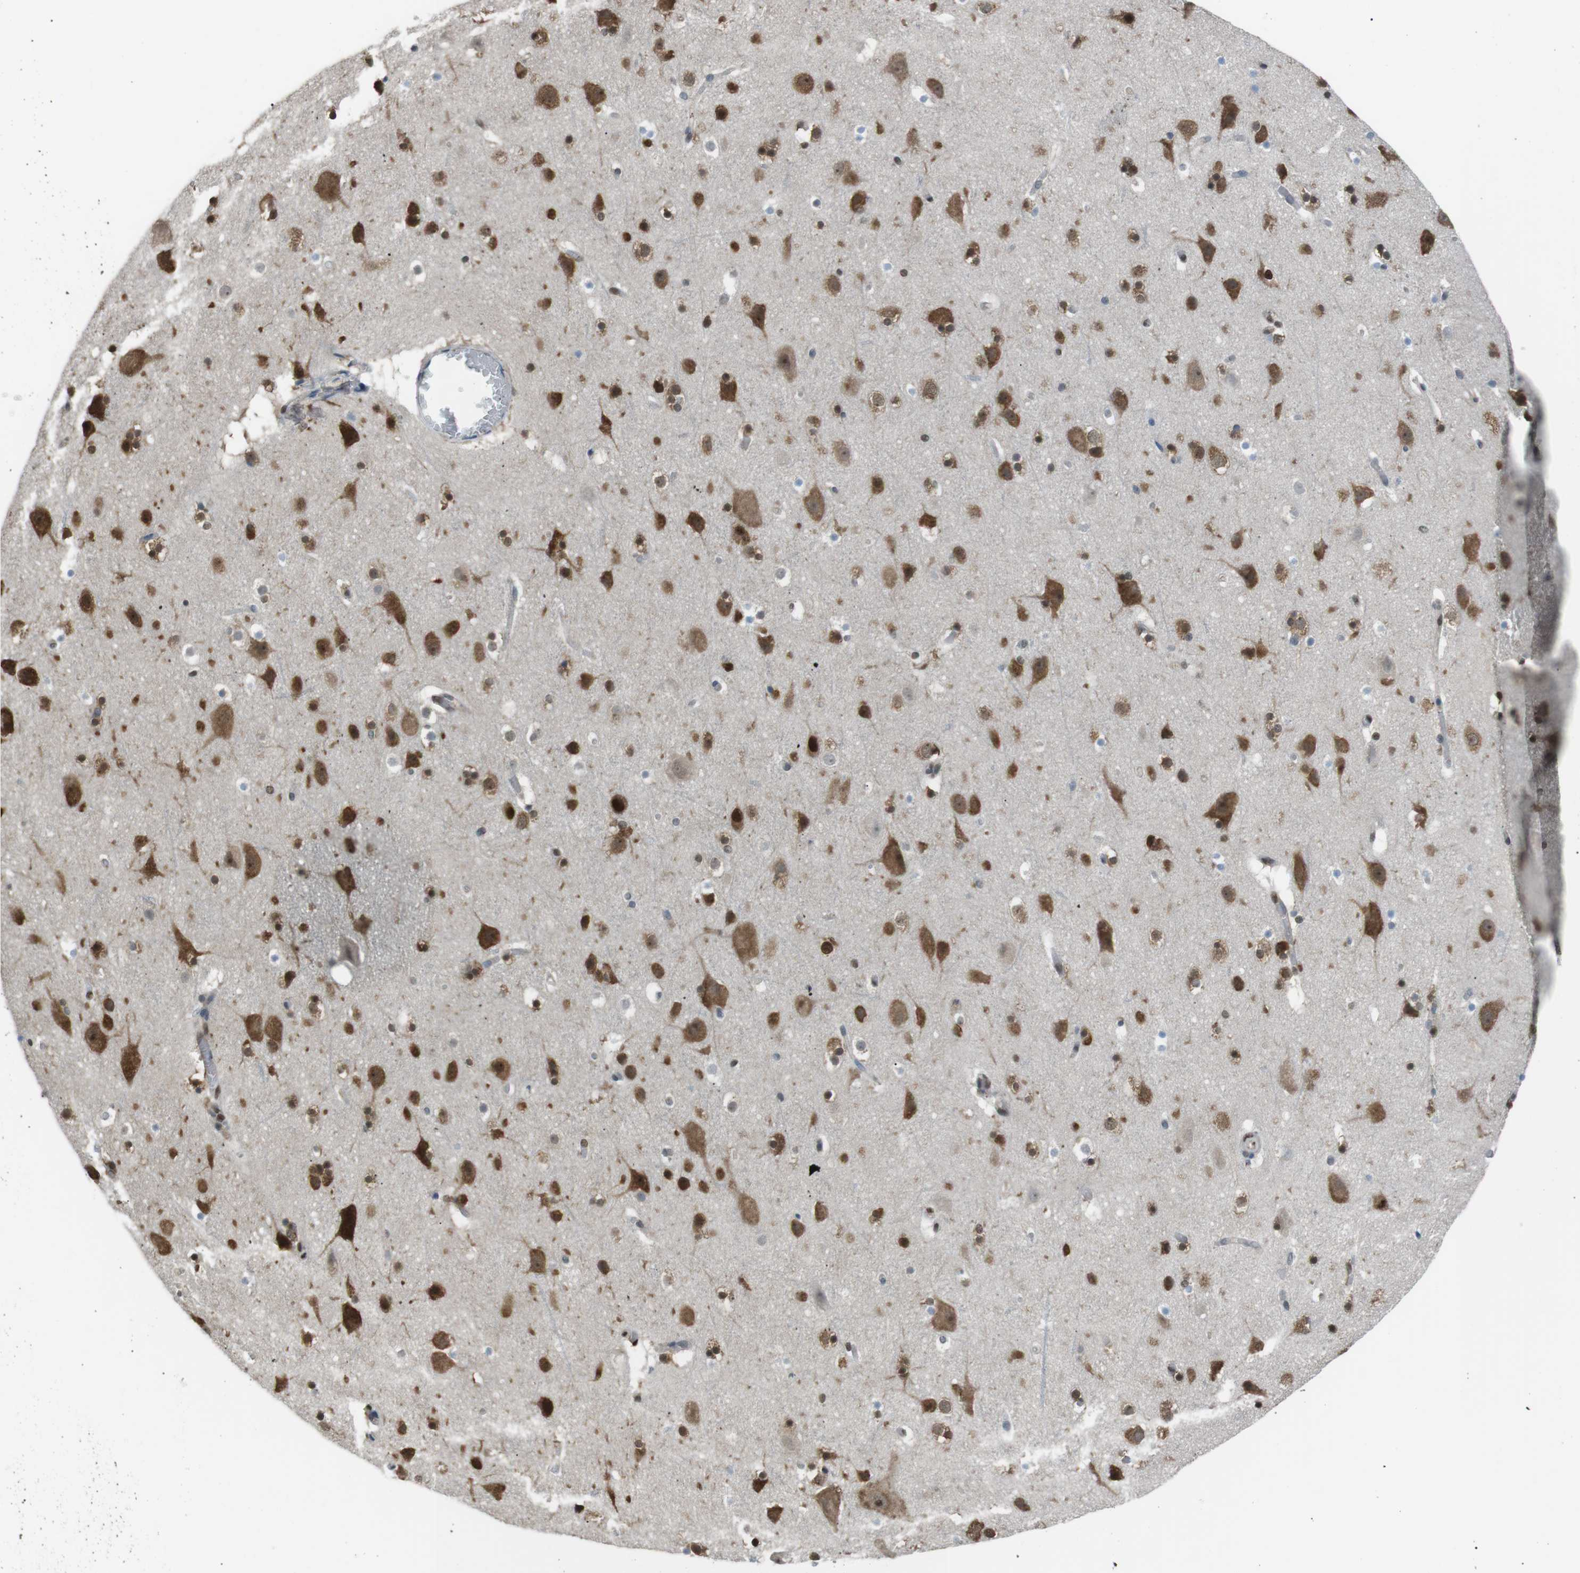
{"staining": {"intensity": "moderate", "quantity": "25%-75%", "location": "nuclear"}, "tissue": "cerebral cortex", "cell_type": "Endothelial cells", "image_type": "normal", "snomed": [{"axis": "morphology", "description": "Normal tissue, NOS"}, {"axis": "topography", "description": "Cerebral cortex"}], "caption": "The immunohistochemical stain labels moderate nuclear staining in endothelial cells of normal cerebral cortex.", "gene": "SRPK2", "patient": {"sex": "male", "age": 45}}